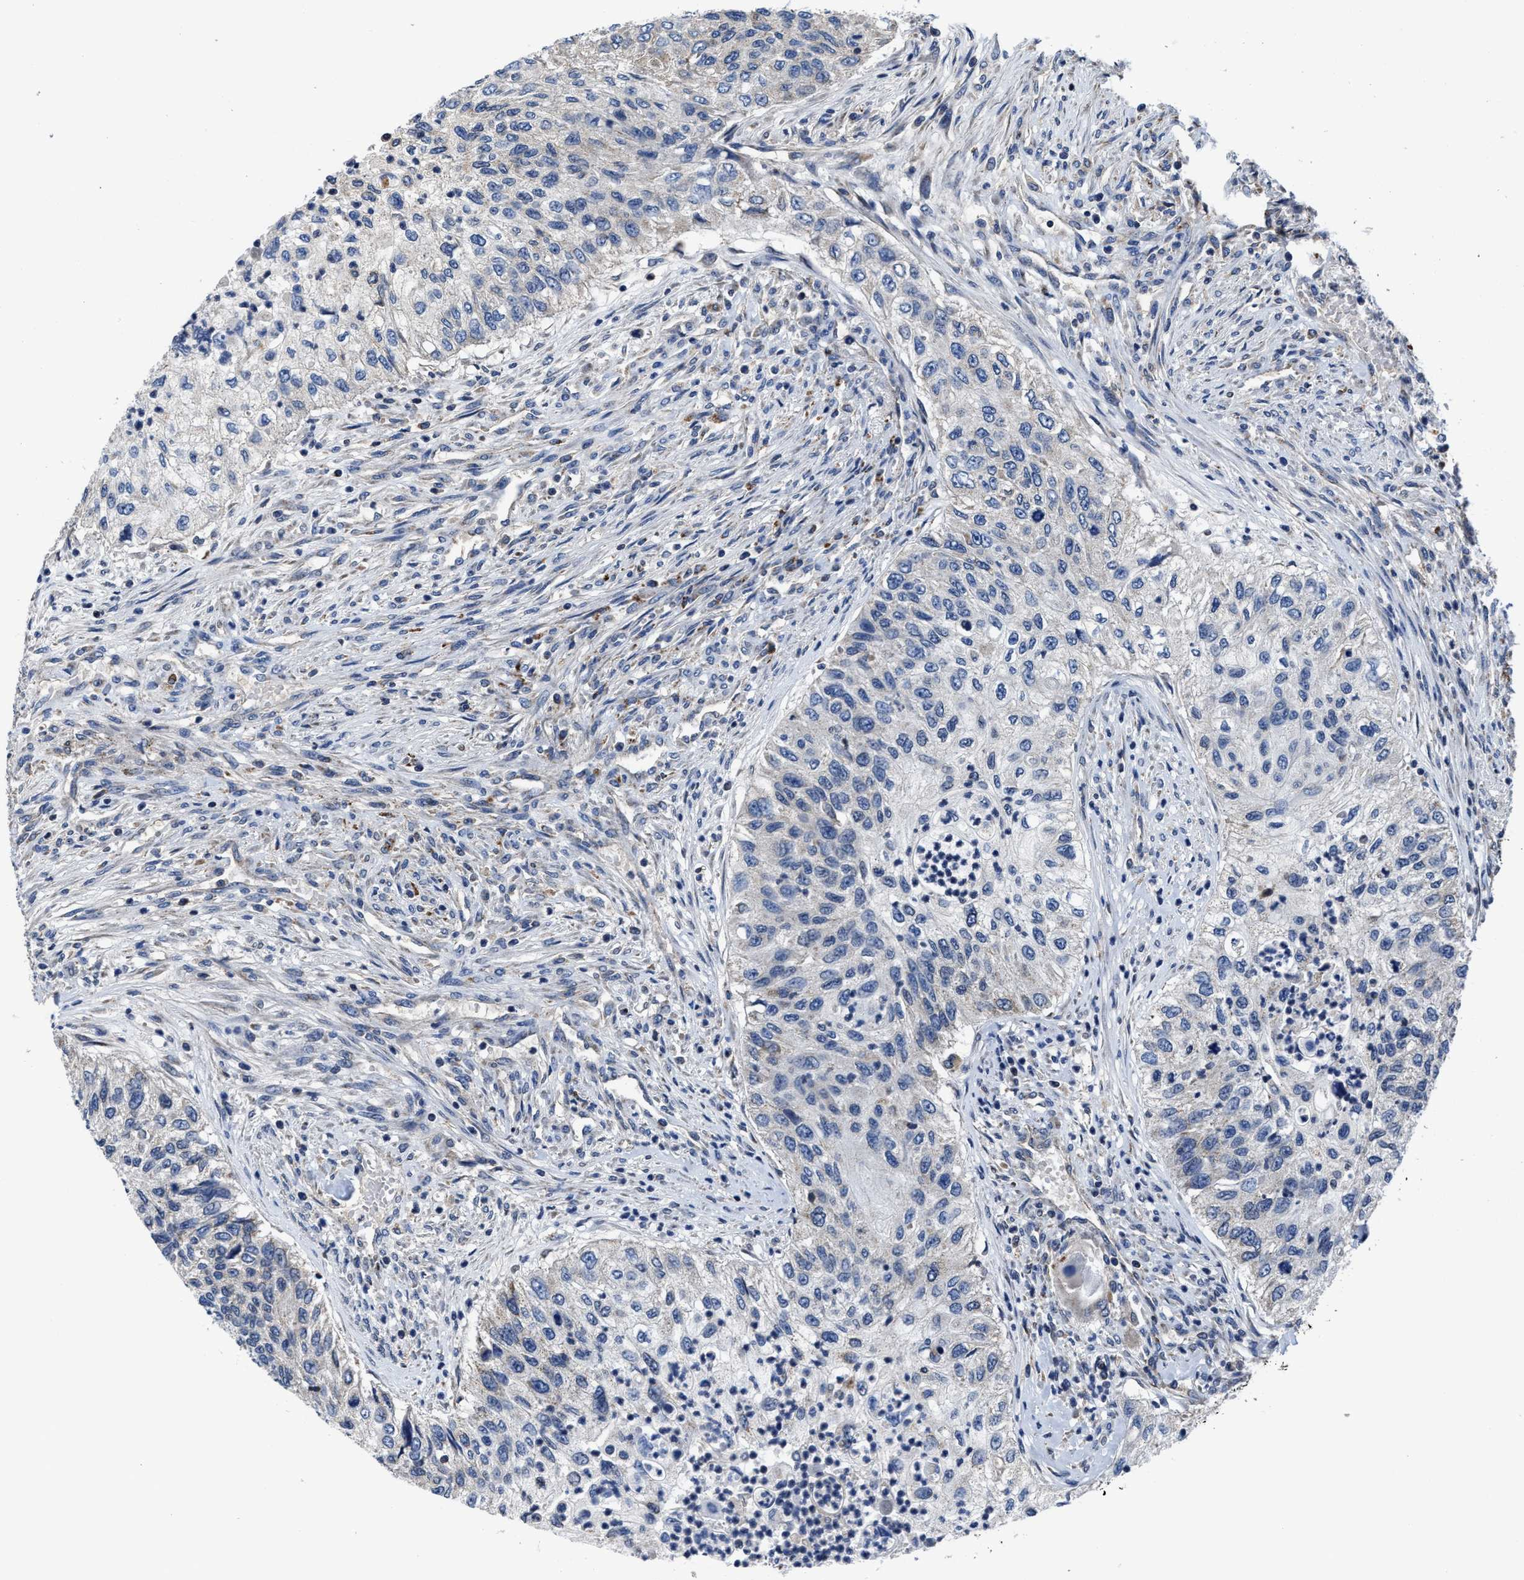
{"staining": {"intensity": "negative", "quantity": "none", "location": "none"}, "tissue": "urothelial cancer", "cell_type": "Tumor cells", "image_type": "cancer", "snomed": [{"axis": "morphology", "description": "Urothelial carcinoma, High grade"}, {"axis": "topography", "description": "Urinary bladder"}], "caption": "Micrograph shows no significant protein staining in tumor cells of urothelial cancer. The staining was performed using DAB to visualize the protein expression in brown, while the nuclei were stained in blue with hematoxylin (Magnification: 20x).", "gene": "CACNA1D", "patient": {"sex": "female", "age": 60}}